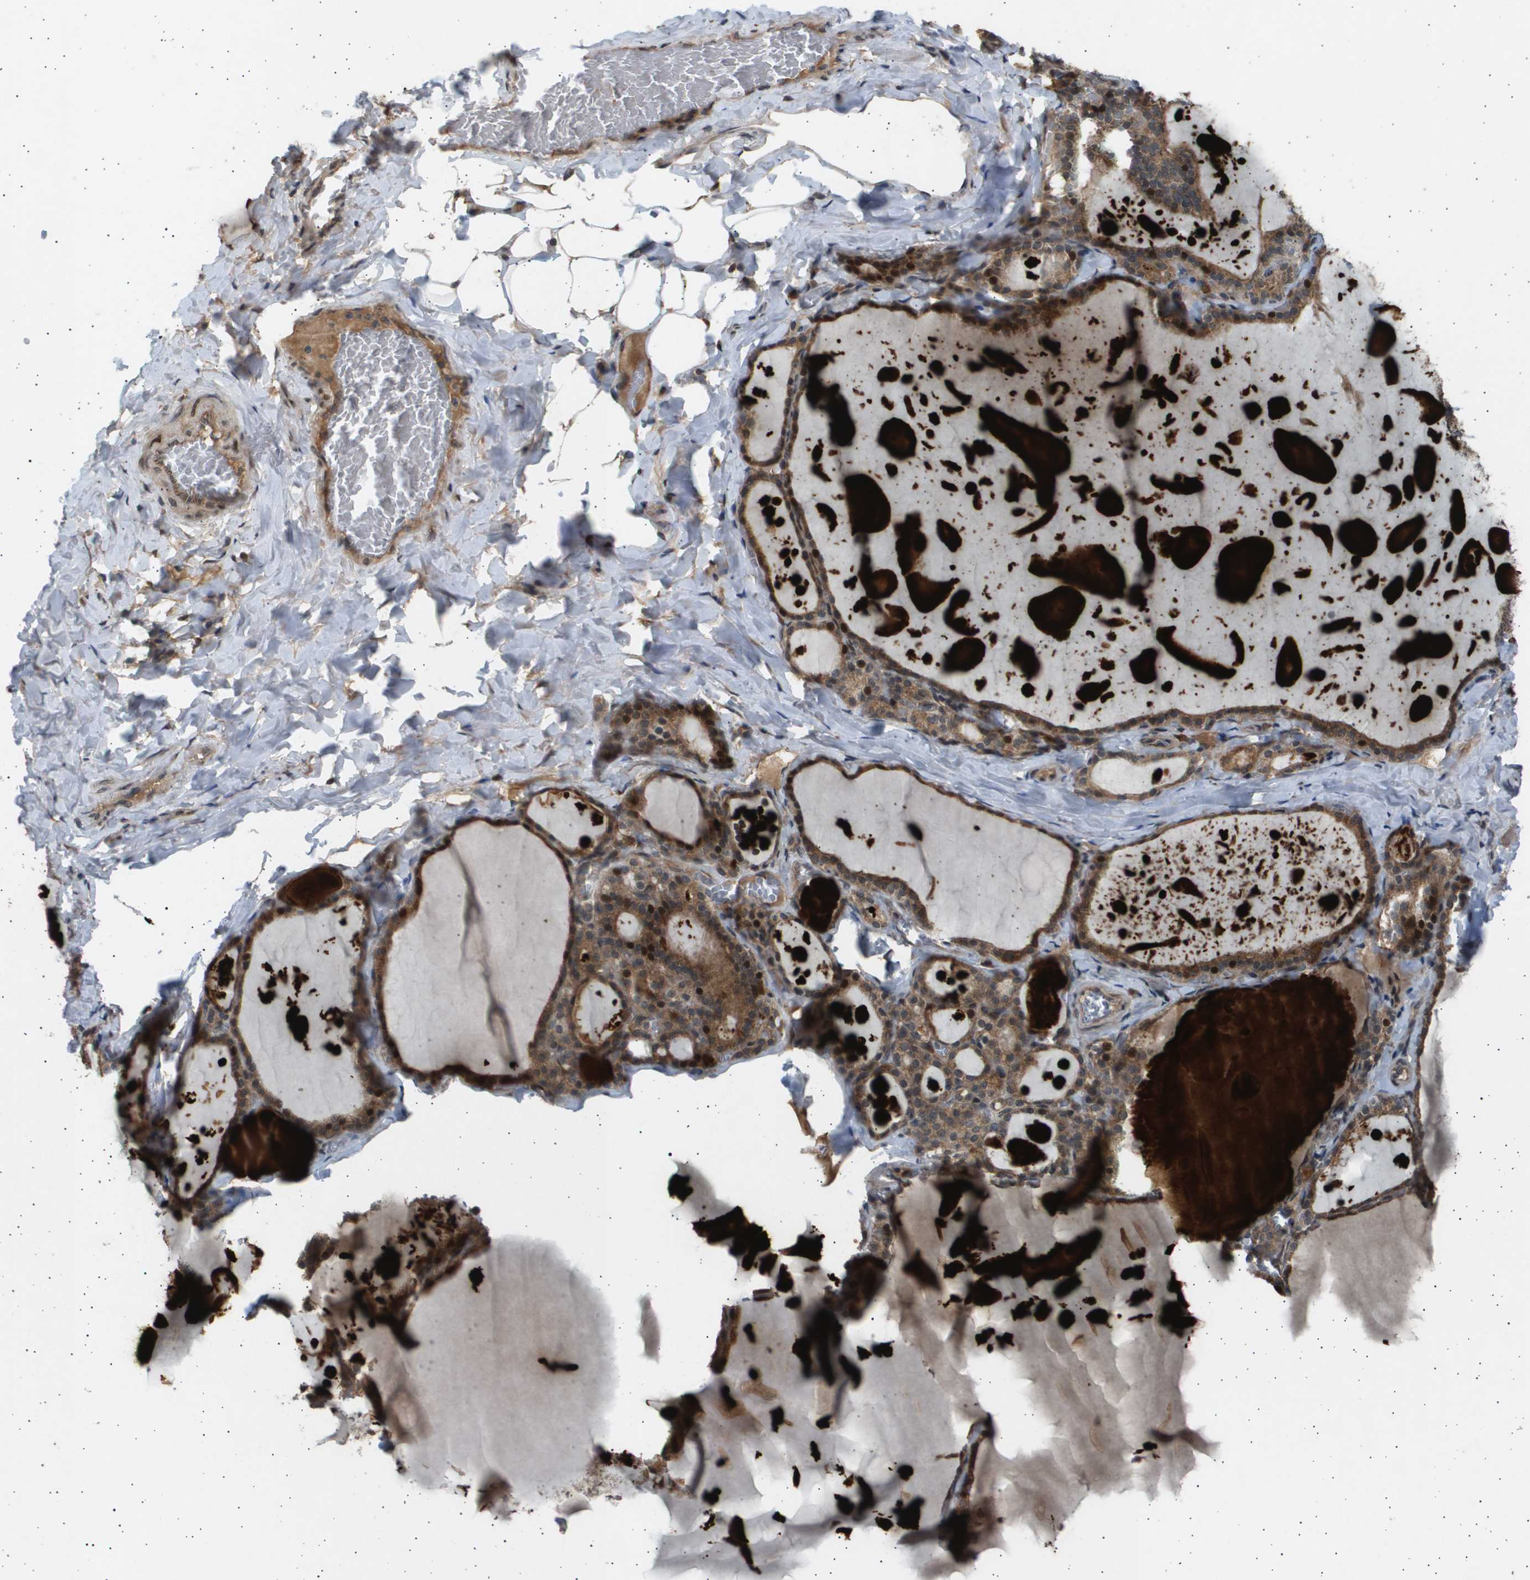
{"staining": {"intensity": "moderate", "quantity": ">75%", "location": "cytoplasmic/membranous"}, "tissue": "thyroid gland", "cell_type": "Glandular cells", "image_type": "normal", "snomed": [{"axis": "morphology", "description": "Normal tissue, NOS"}, {"axis": "topography", "description": "Thyroid gland"}], "caption": "A brown stain shows moderate cytoplasmic/membranous expression of a protein in glandular cells of benign human thyroid gland.", "gene": "TNRC6A", "patient": {"sex": "male", "age": 56}}